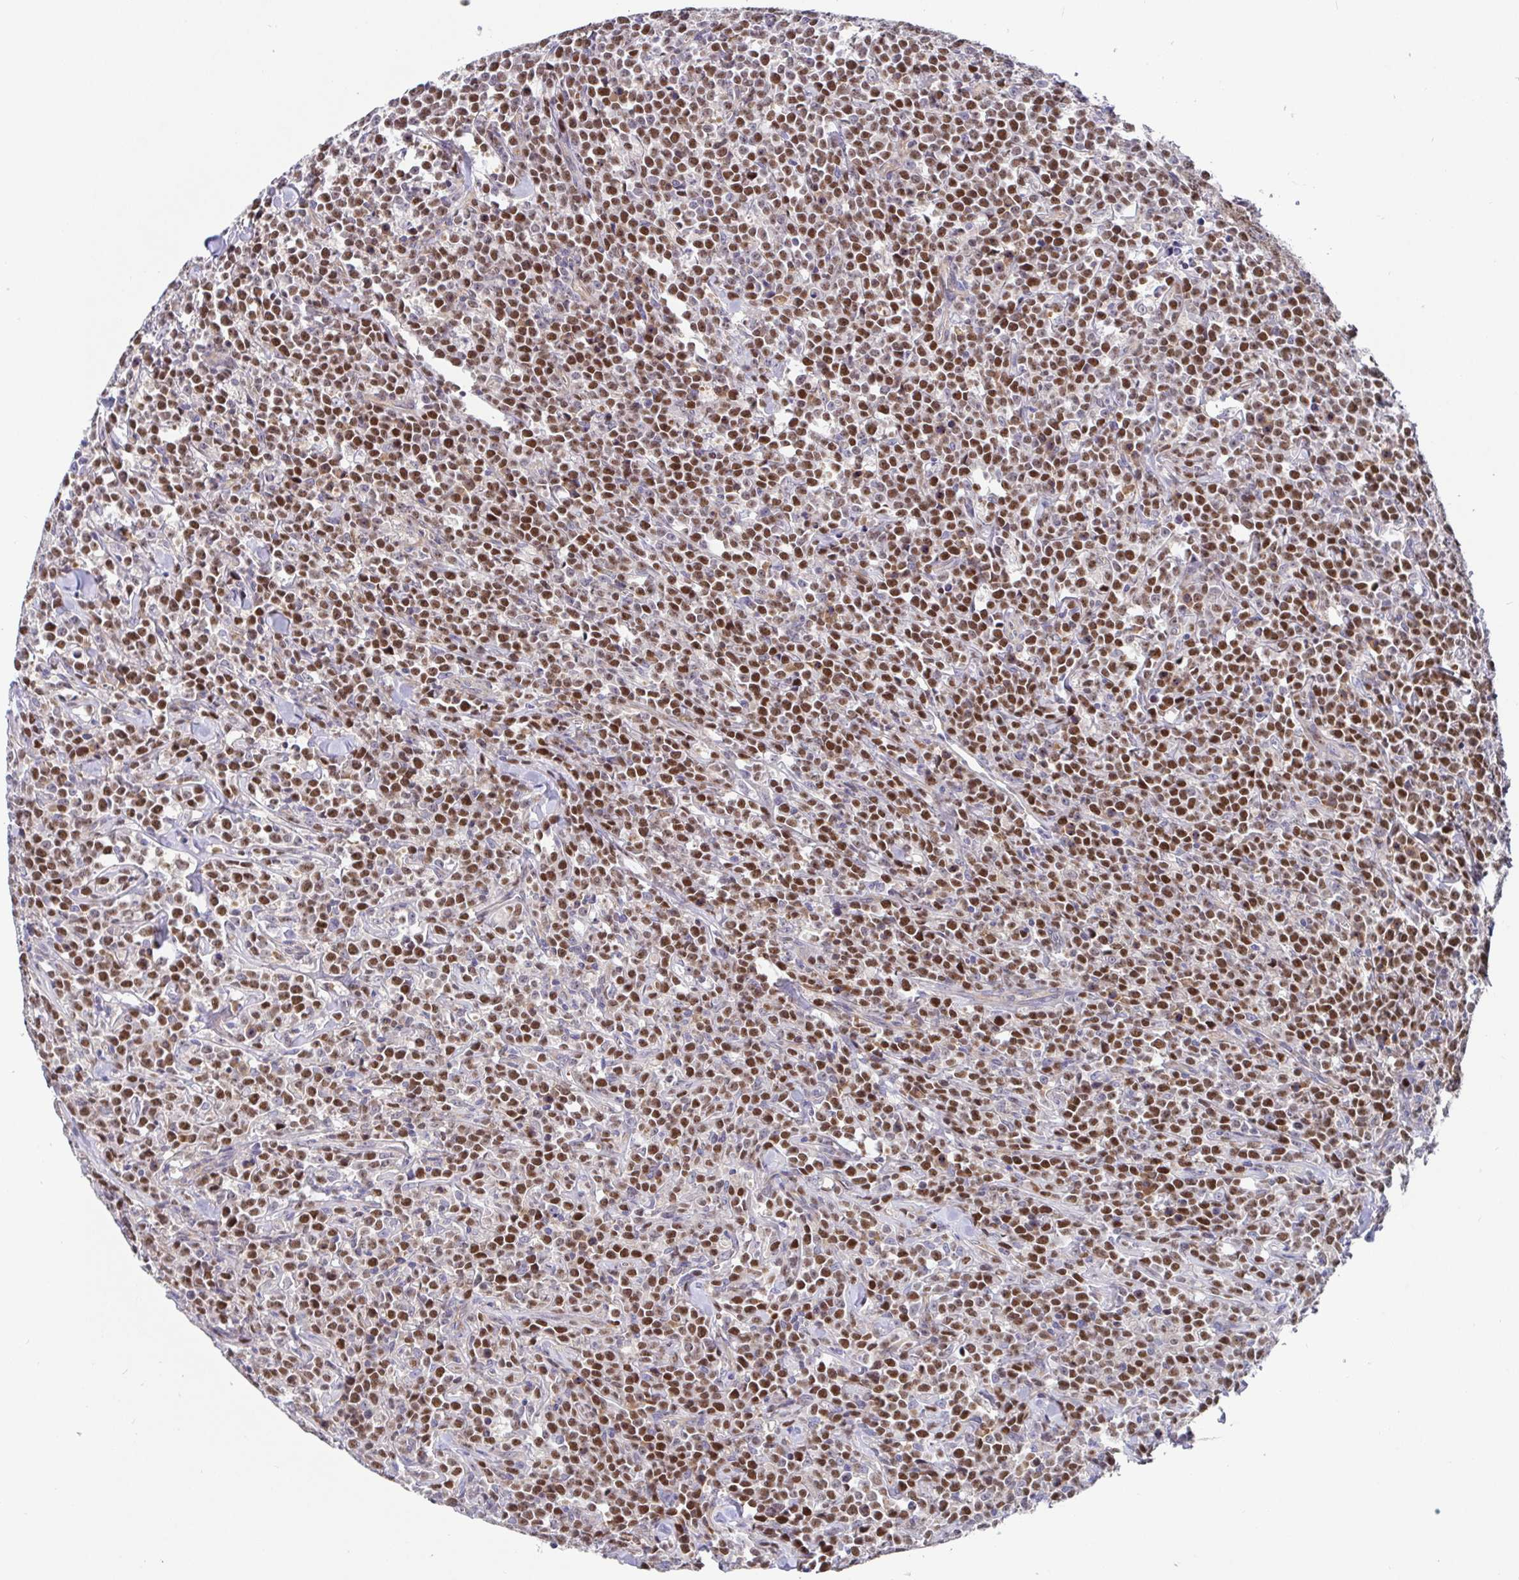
{"staining": {"intensity": "moderate", "quantity": ">75%", "location": "nuclear"}, "tissue": "lymphoma", "cell_type": "Tumor cells", "image_type": "cancer", "snomed": [{"axis": "morphology", "description": "Malignant lymphoma, non-Hodgkin's type, High grade"}, {"axis": "topography", "description": "Small intestine"}], "caption": "Brown immunohistochemical staining in lymphoma reveals moderate nuclear expression in about >75% of tumor cells.", "gene": "TIMELESS", "patient": {"sex": "female", "age": 56}}